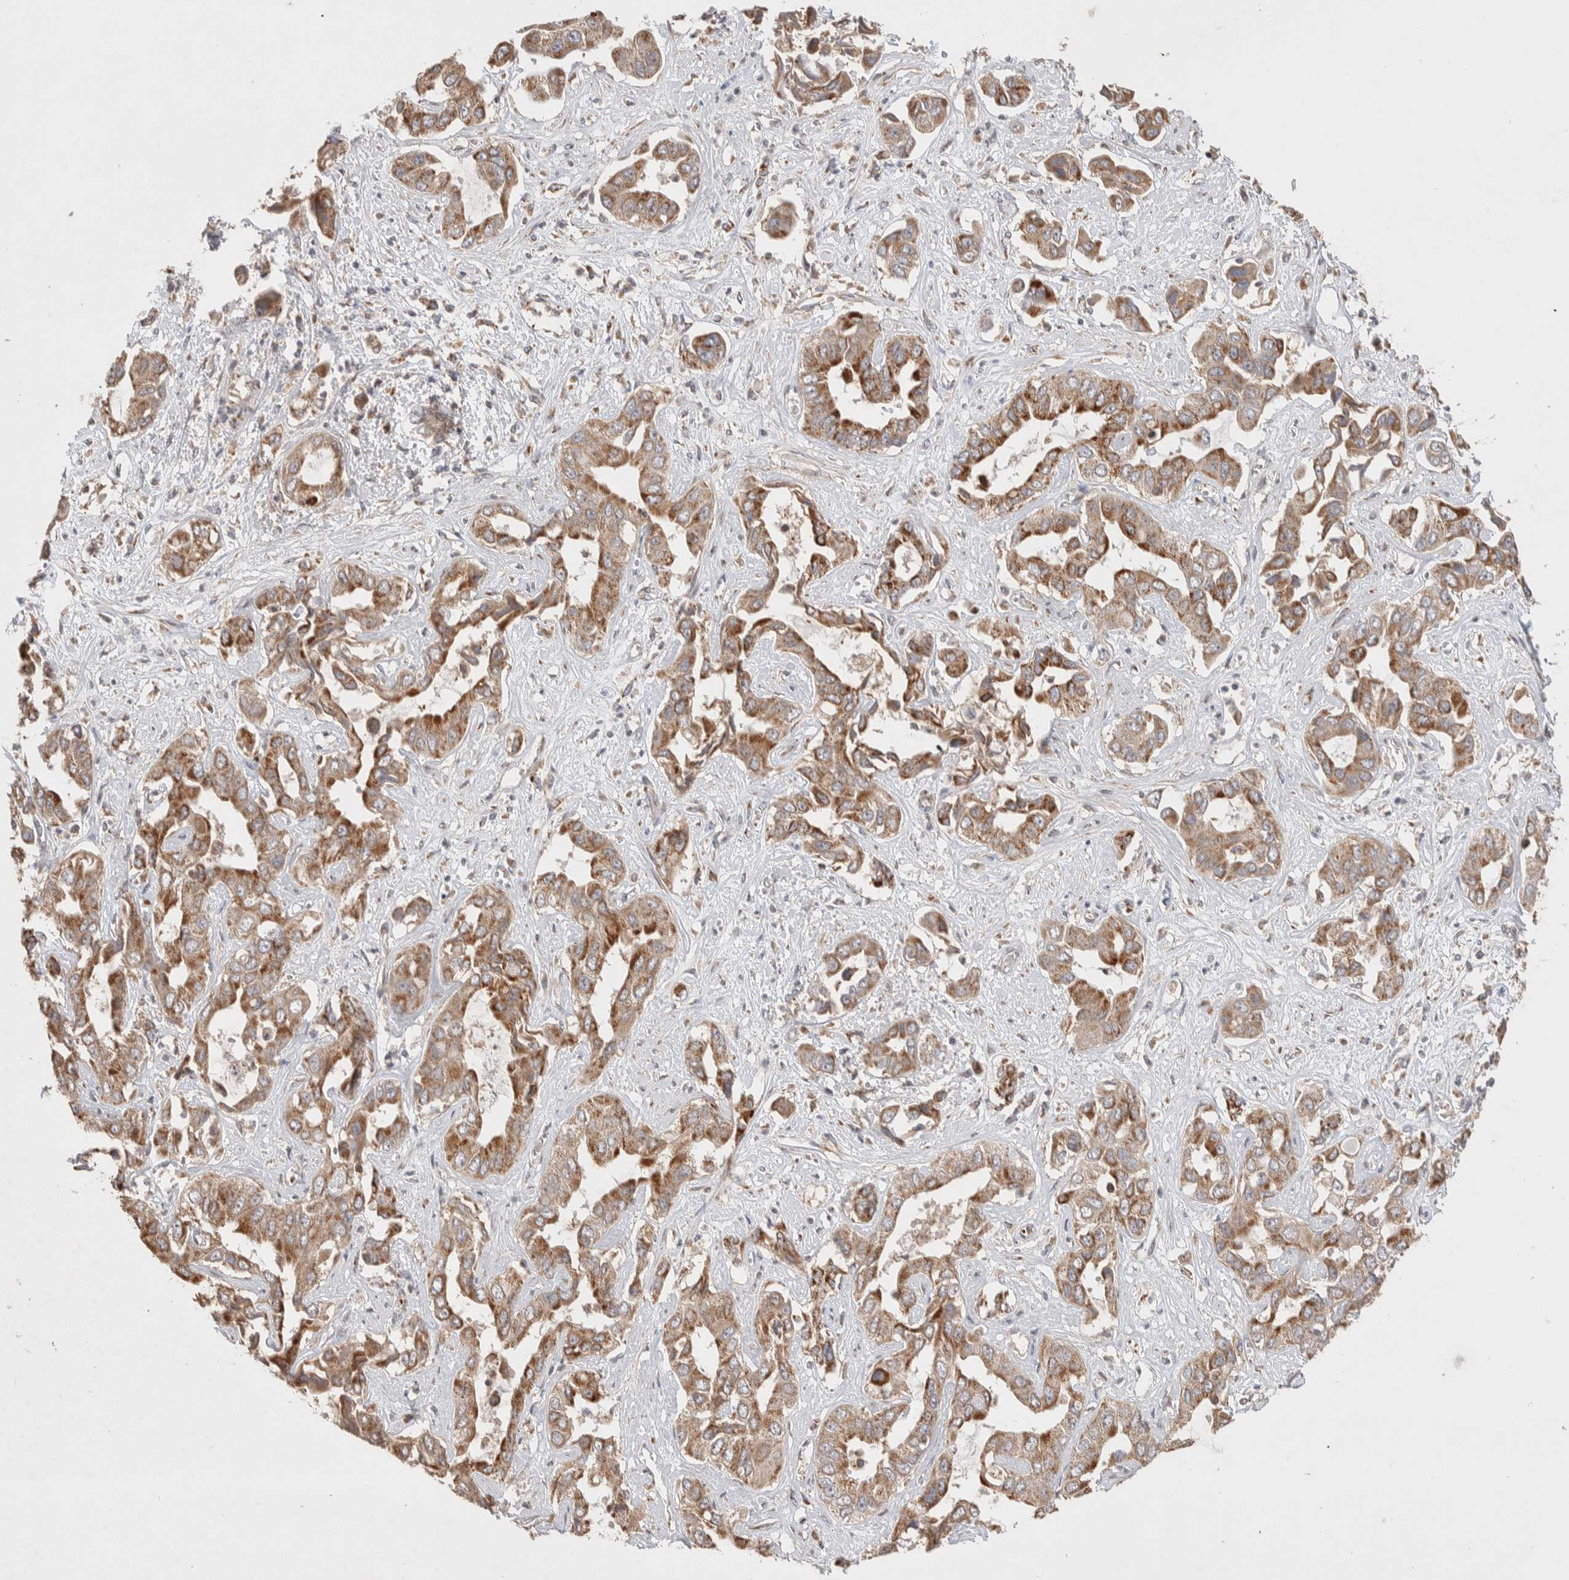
{"staining": {"intensity": "moderate", "quantity": "25%-75%", "location": "cytoplasmic/membranous"}, "tissue": "liver cancer", "cell_type": "Tumor cells", "image_type": "cancer", "snomed": [{"axis": "morphology", "description": "Cholangiocarcinoma"}, {"axis": "topography", "description": "Liver"}], "caption": "Liver cholangiocarcinoma stained with a protein marker displays moderate staining in tumor cells.", "gene": "DEPTOR", "patient": {"sex": "female", "age": 52}}